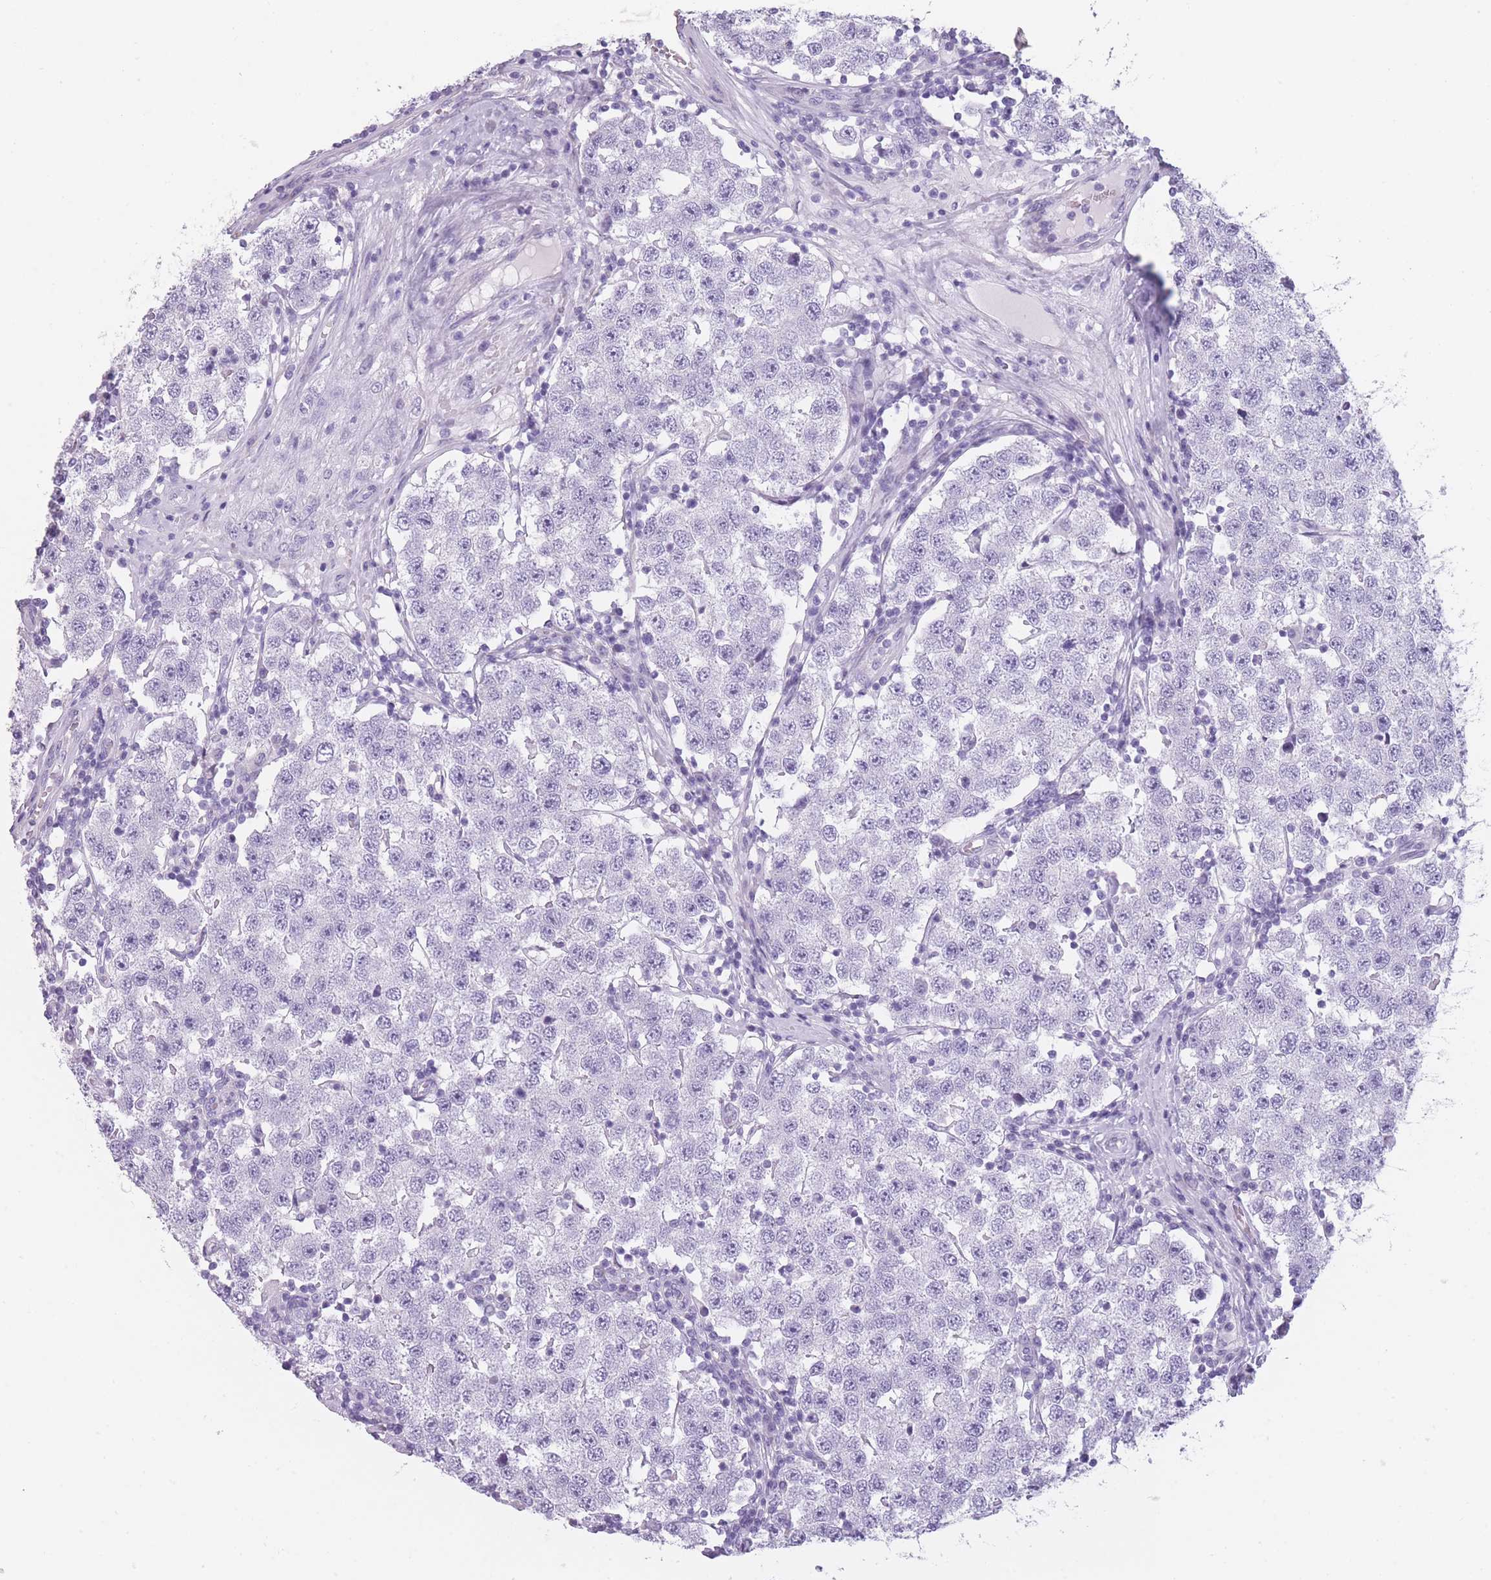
{"staining": {"intensity": "negative", "quantity": "none", "location": "none"}, "tissue": "testis cancer", "cell_type": "Tumor cells", "image_type": "cancer", "snomed": [{"axis": "morphology", "description": "Seminoma, NOS"}, {"axis": "topography", "description": "Testis"}], "caption": "An image of human testis seminoma is negative for staining in tumor cells.", "gene": "TMEM236", "patient": {"sex": "male", "age": 34}}